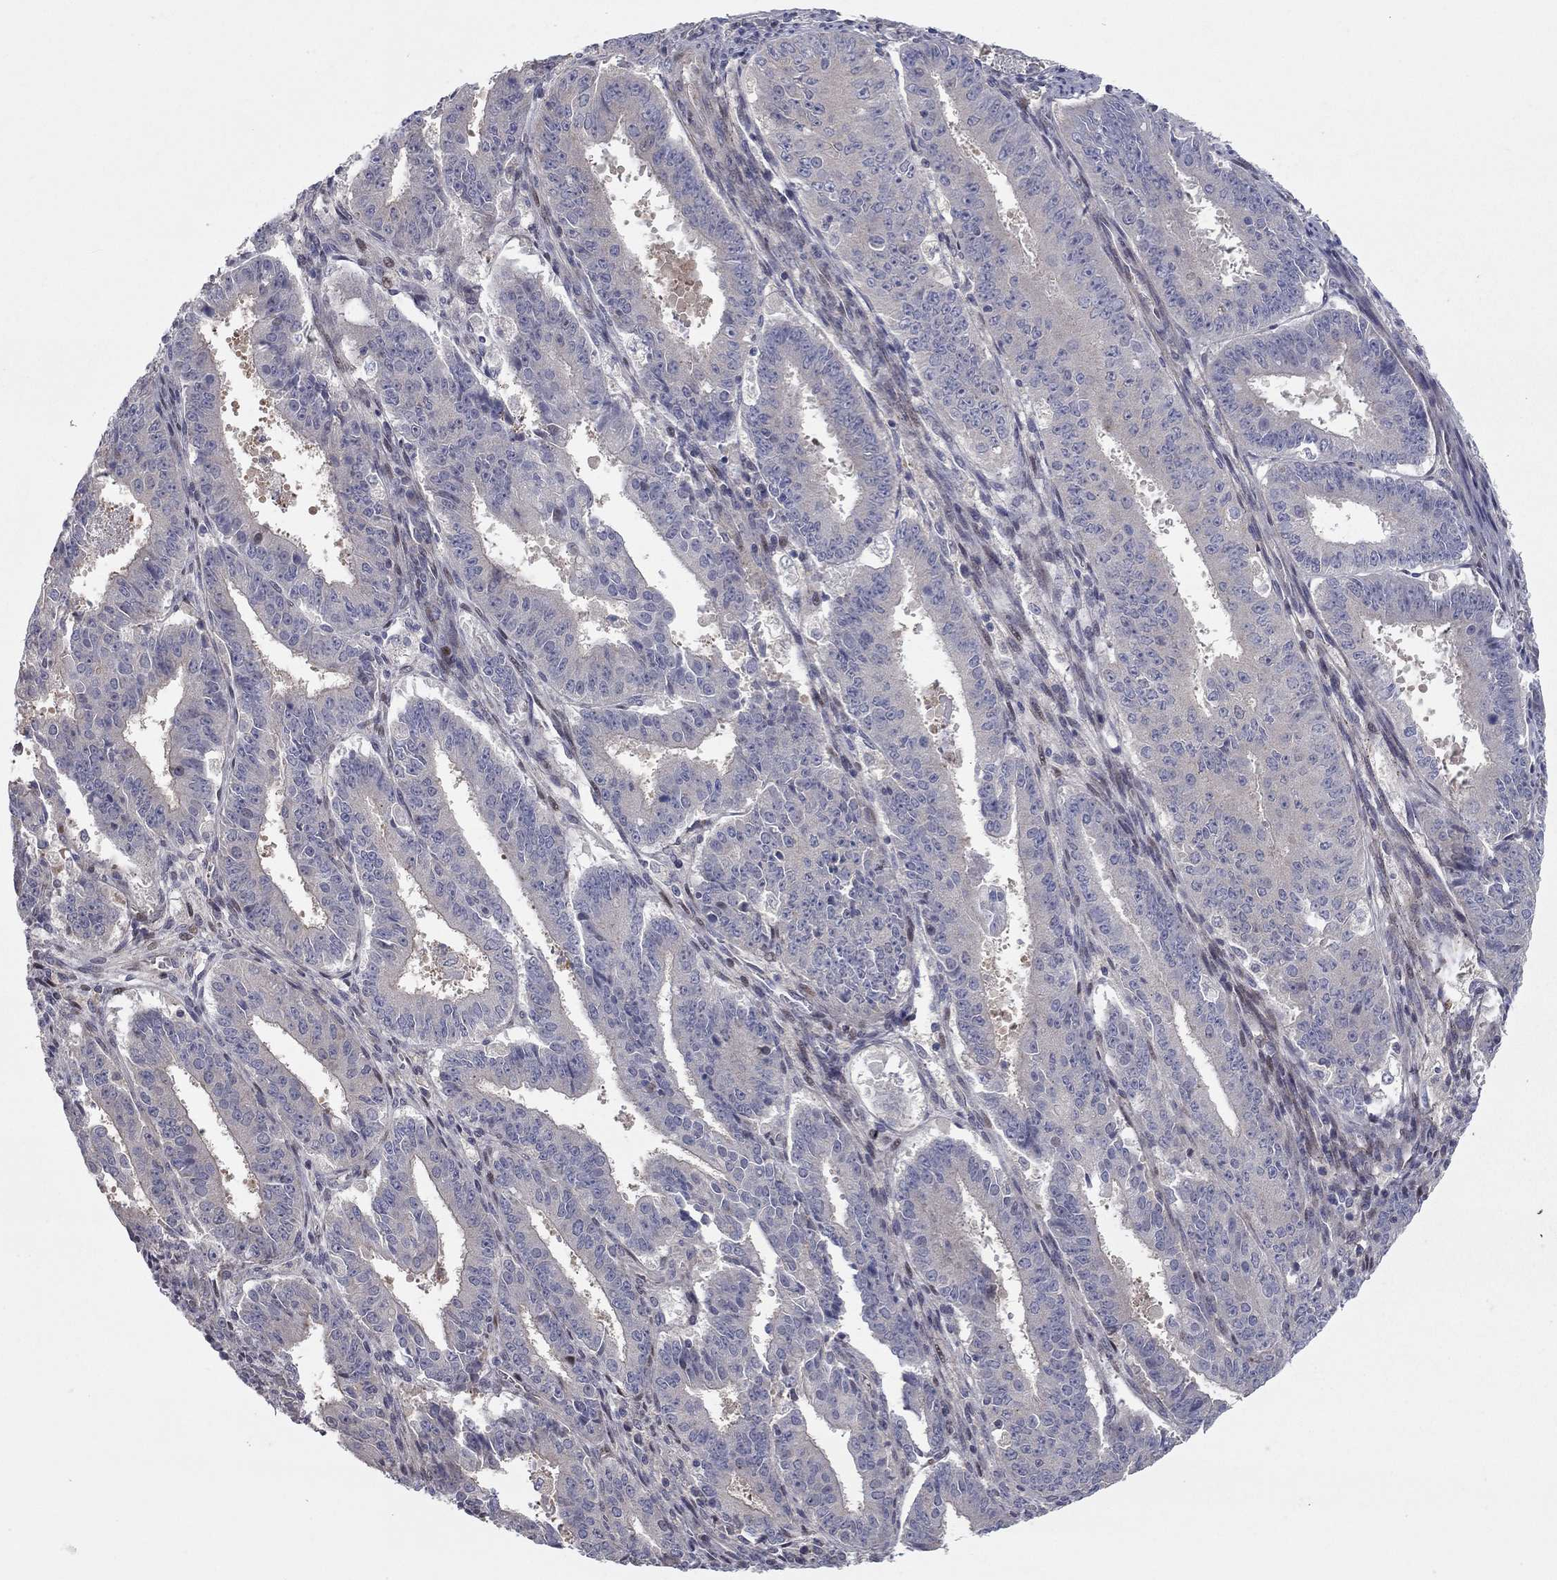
{"staining": {"intensity": "negative", "quantity": "none", "location": "none"}, "tissue": "ovarian cancer", "cell_type": "Tumor cells", "image_type": "cancer", "snomed": [{"axis": "morphology", "description": "Carcinoma, endometroid"}, {"axis": "topography", "description": "Ovary"}], "caption": "Human endometroid carcinoma (ovarian) stained for a protein using immunohistochemistry (IHC) displays no positivity in tumor cells.", "gene": "DUSP7", "patient": {"sex": "female", "age": 42}}